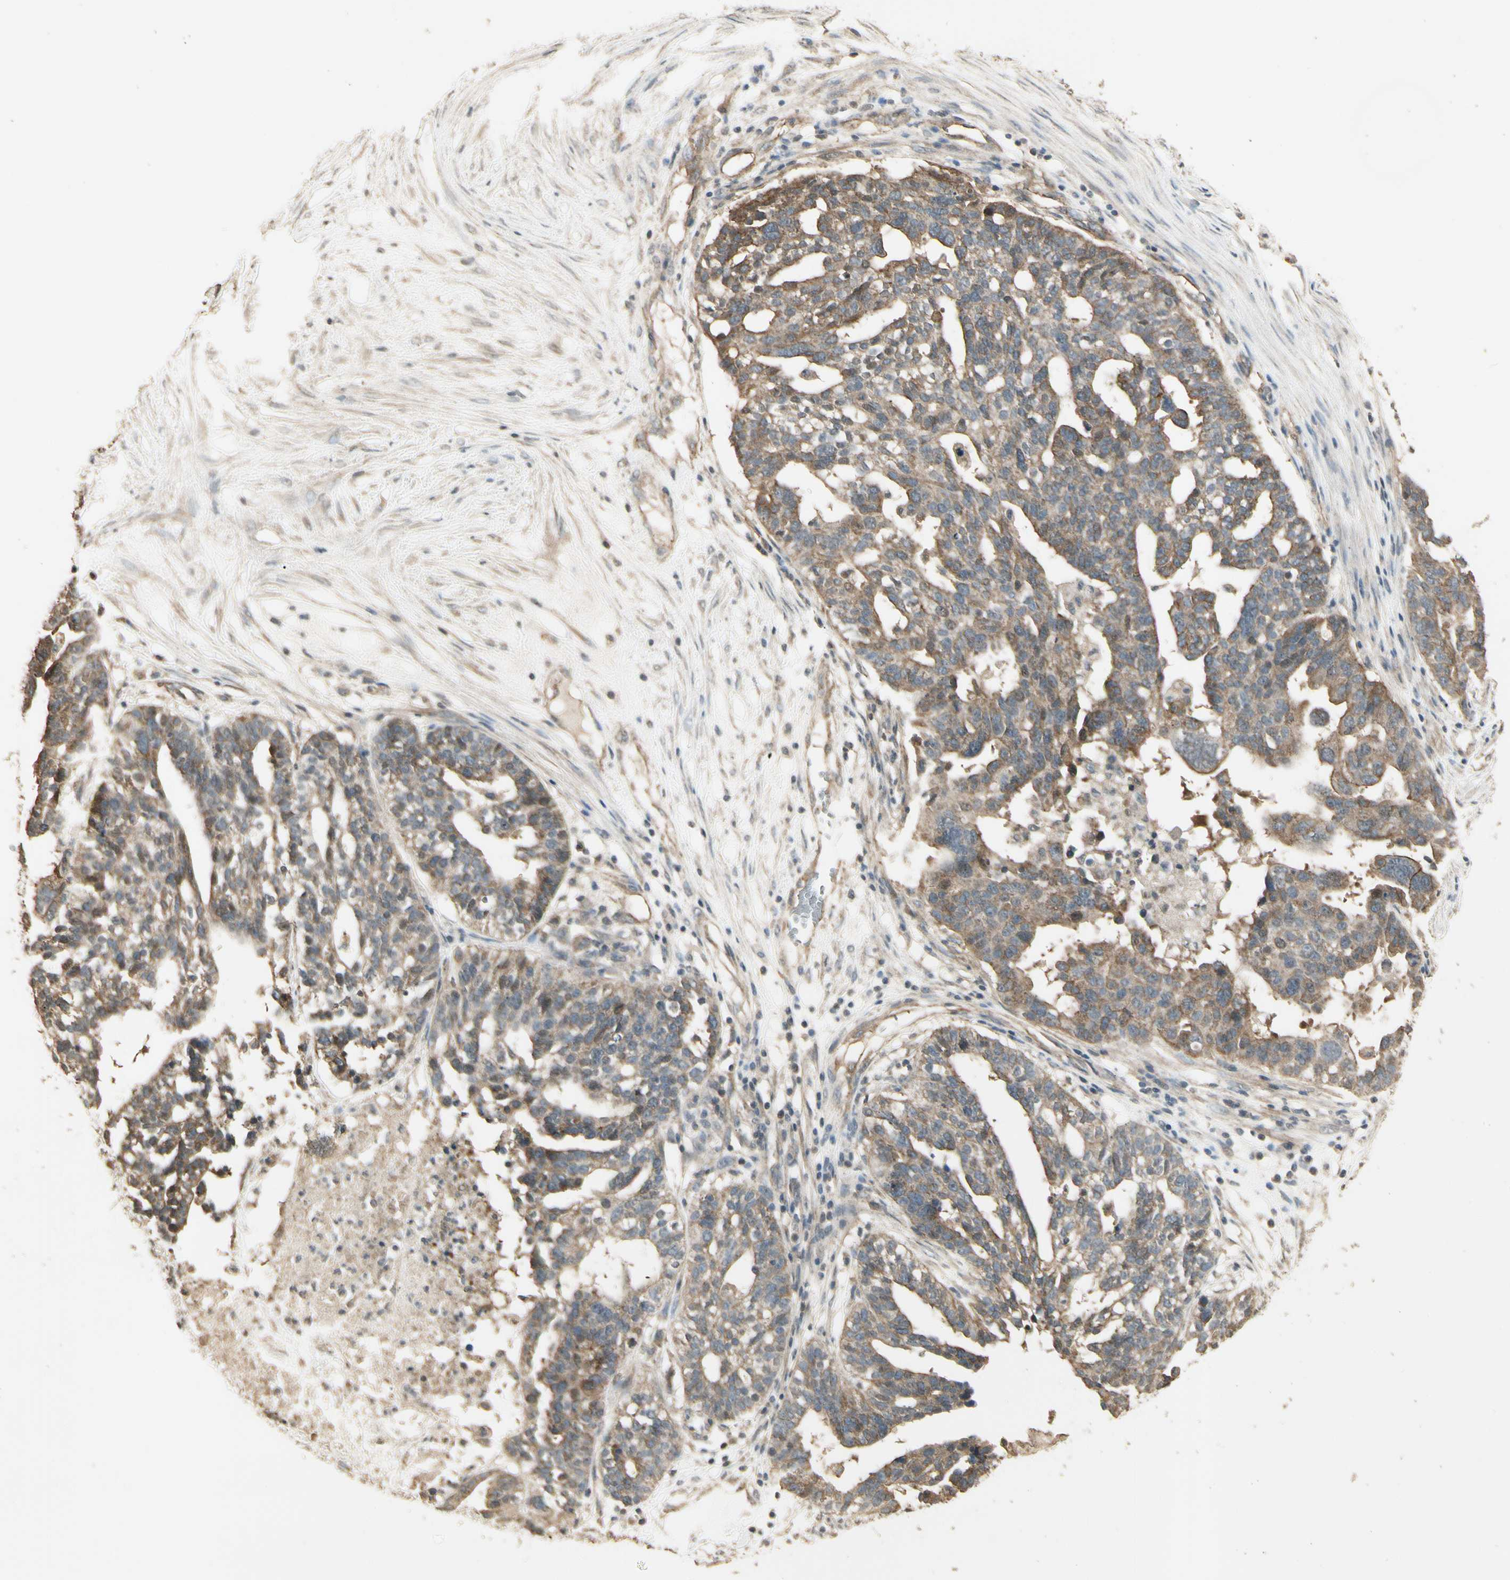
{"staining": {"intensity": "moderate", "quantity": "<25%", "location": "cytoplasmic/membranous"}, "tissue": "ovarian cancer", "cell_type": "Tumor cells", "image_type": "cancer", "snomed": [{"axis": "morphology", "description": "Cystadenocarcinoma, serous, NOS"}, {"axis": "topography", "description": "Ovary"}], "caption": "The immunohistochemical stain labels moderate cytoplasmic/membranous staining in tumor cells of ovarian cancer tissue. The staining is performed using DAB (3,3'-diaminobenzidine) brown chromogen to label protein expression. The nuclei are counter-stained blue using hematoxylin.", "gene": "RNF180", "patient": {"sex": "female", "age": 59}}